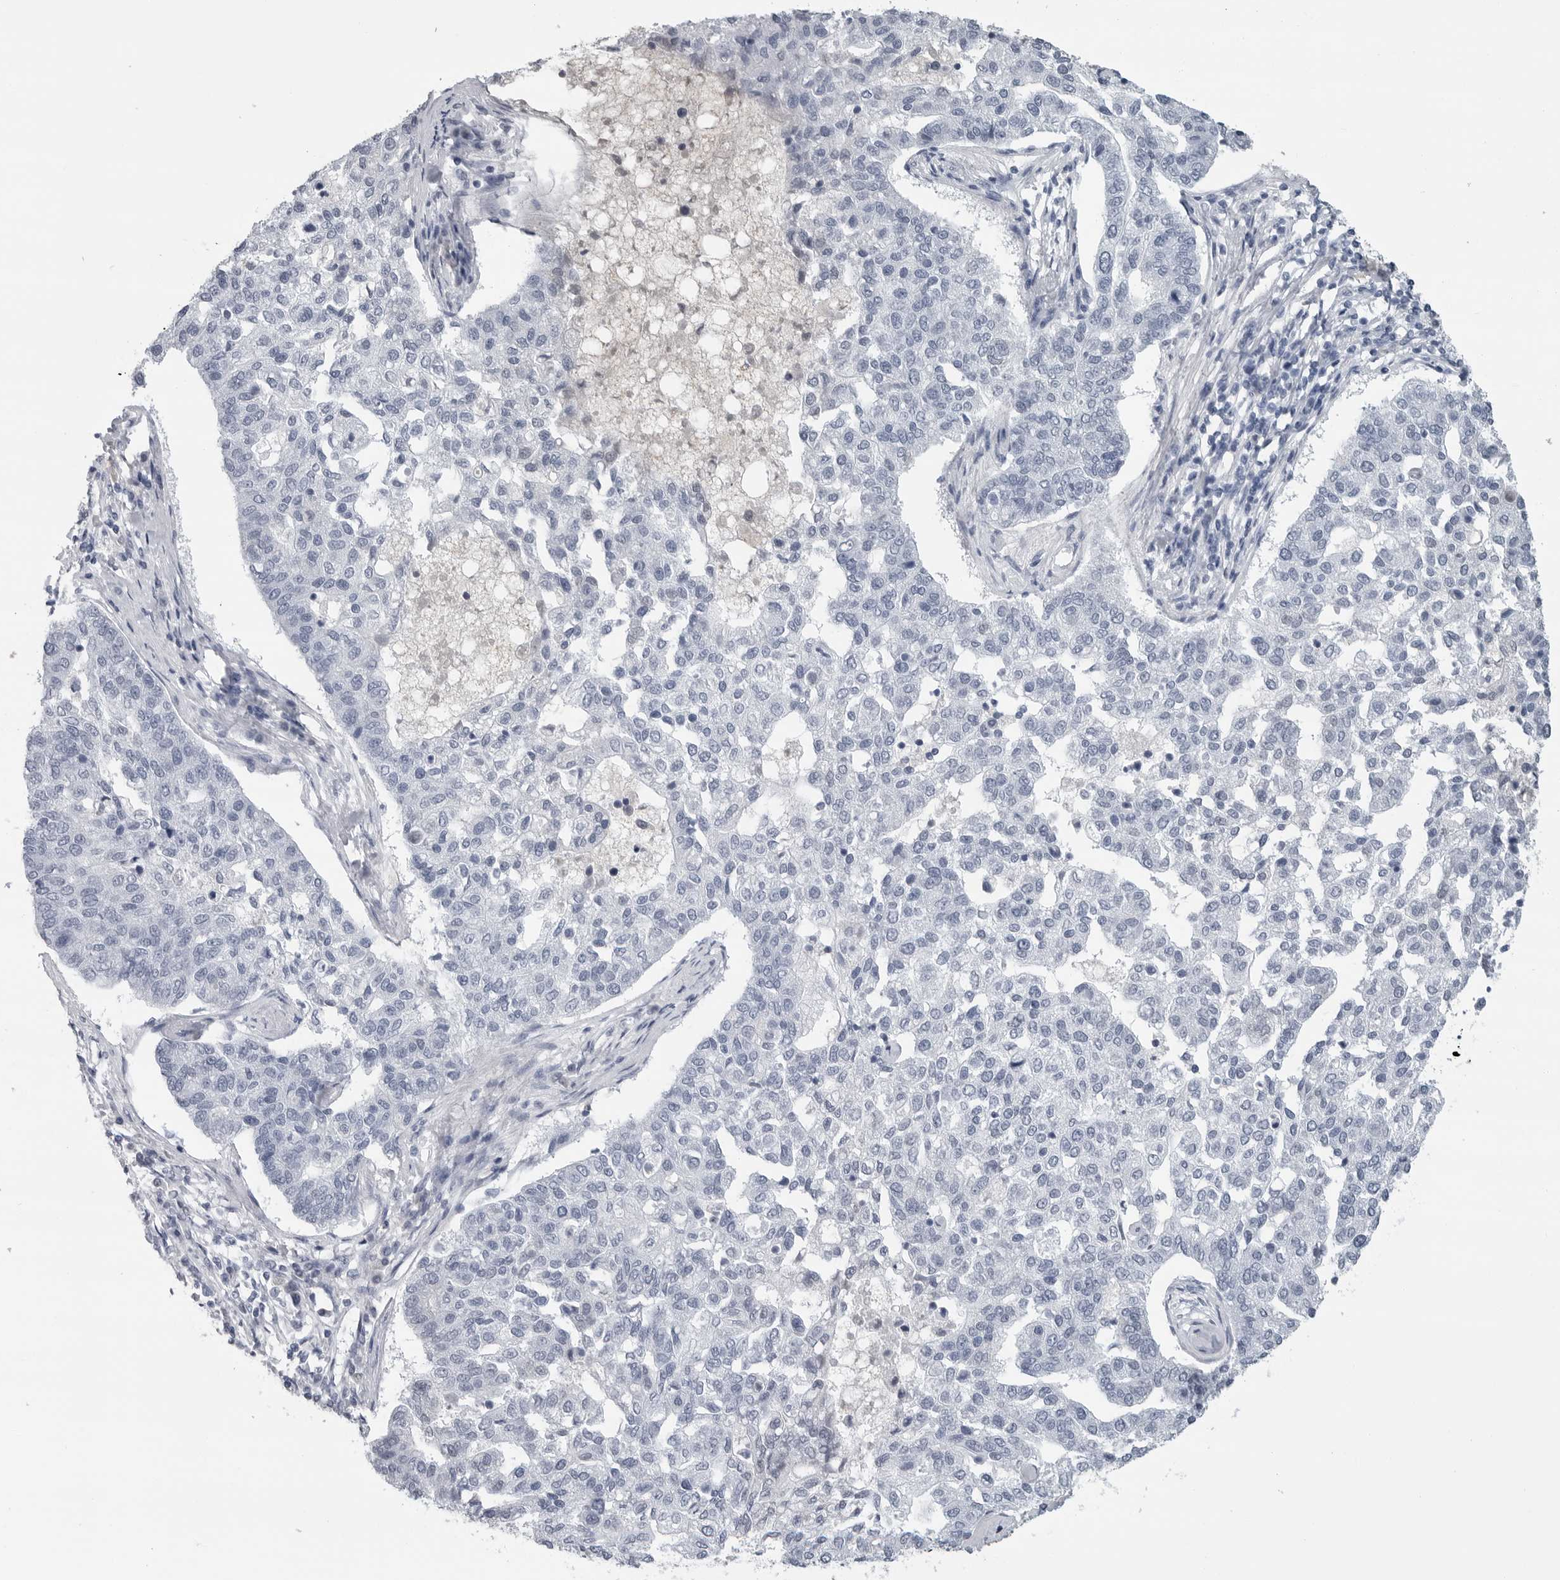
{"staining": {"intensity": "negative", "quantity": "none", "location": "none"}, "tissue": "pancreatic cancer", "cell_type": "Tumor cells", "image_type": "cancer", "snomed": [{"axis": "morphology", "description": "Adenocarcinoma, NOS"}, {"axis": "topography", "description": "Pancreas"}], "caption": "A histopathology image of pancreatic cancer (adenocarcinoma) stained for a protein demonstrates no brown staining in tumor cells.", "gene": "AMPD1", "patient": {"sex": "female", "age": 61}}